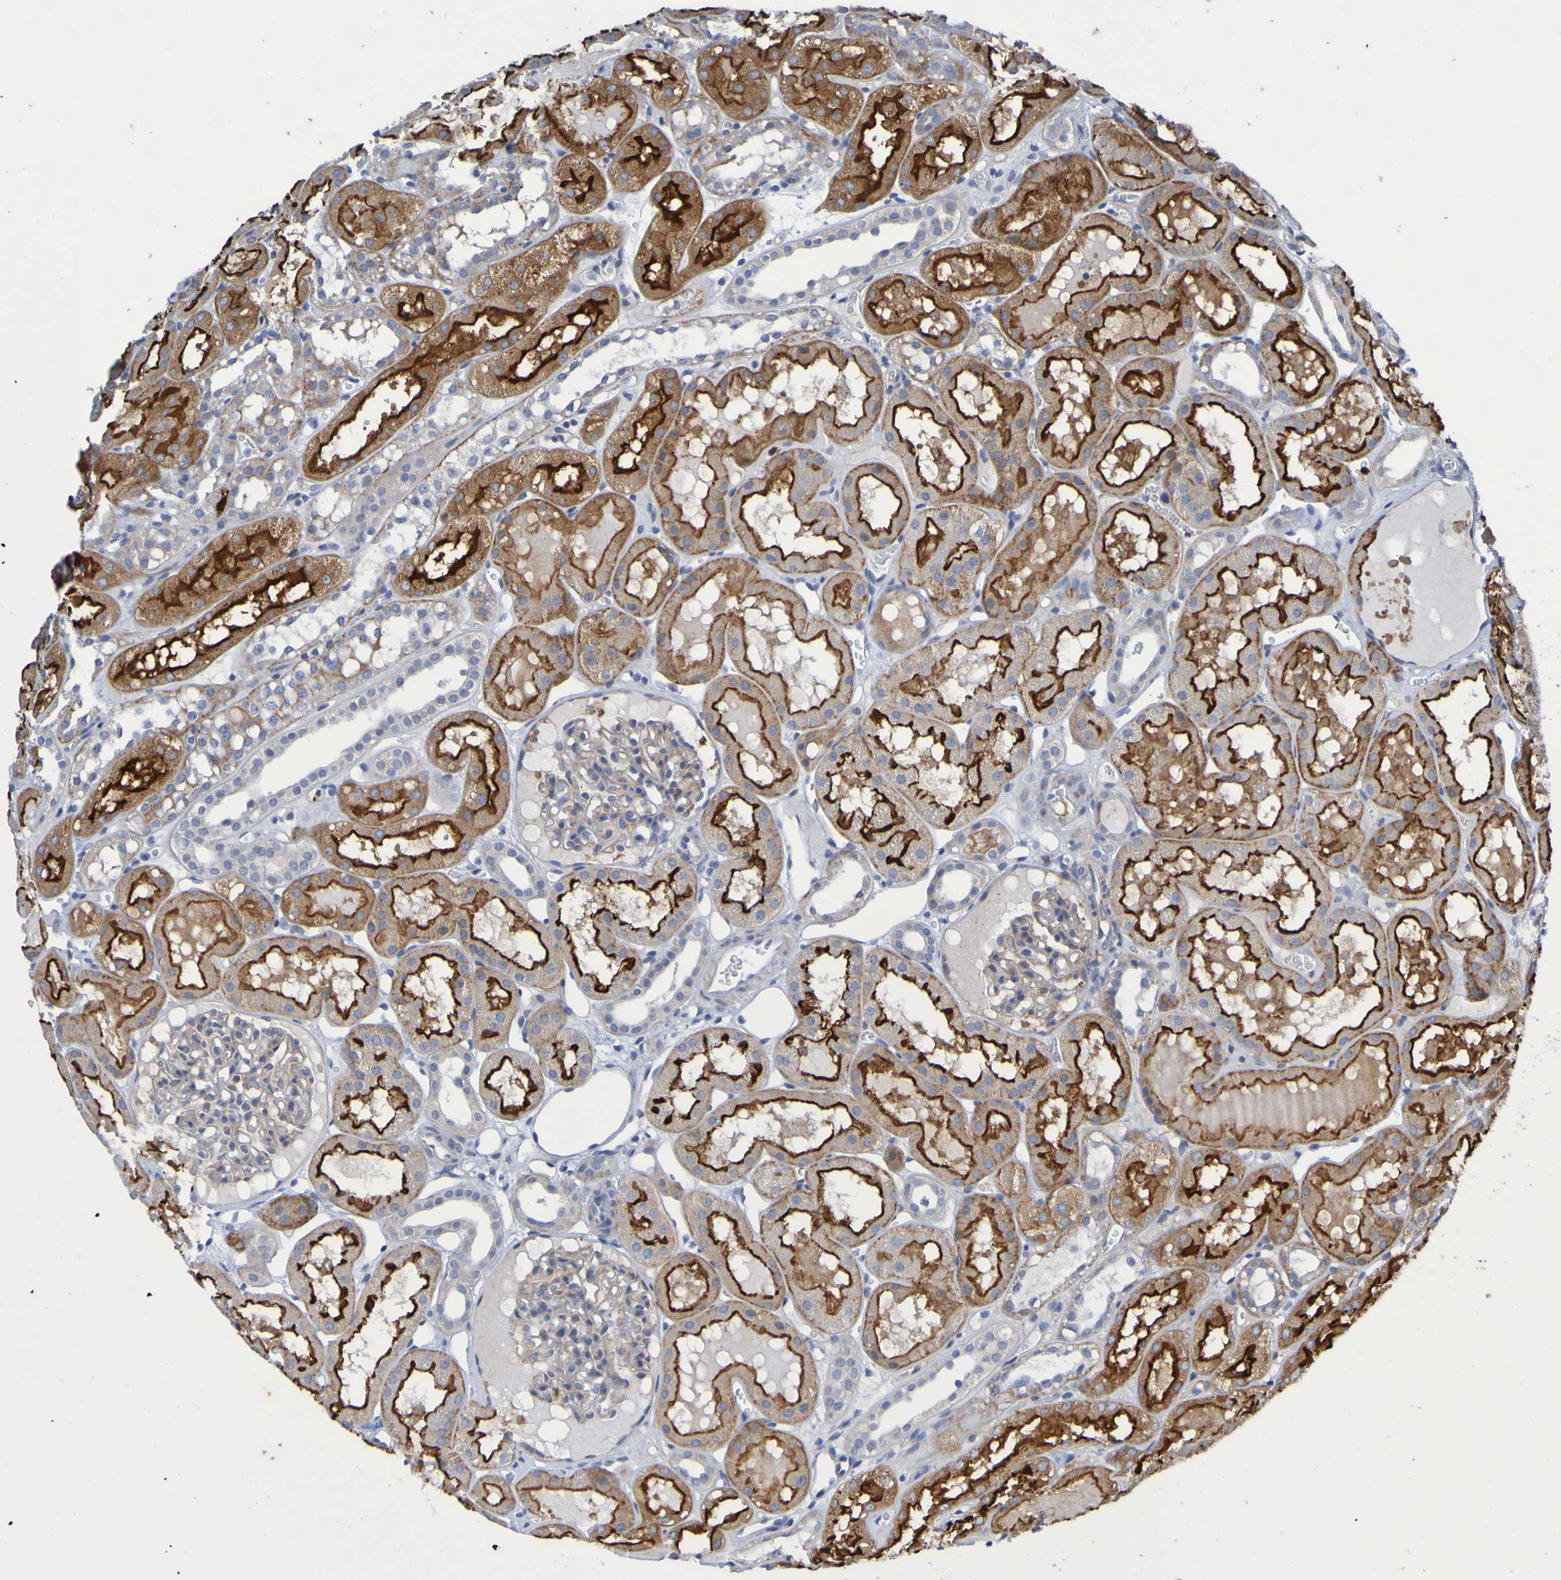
{"staining": {"intensity": "weak", "quantity": "25%-75%", "location": "cytoplasmic/membranous"}, "tissue": "kidney", "cell_type": "Cells in glomeruli", "image_type": "normal", "snomed": [{"axis": "morphology", "description": "Normal tissue, NOS"}, {"axis": "topography", "description": "Kidney"}, {"axis": "topography", "description": "Urinary bladder"}], "caption": "Immunohistochemistry (IHC) of normal kidney shows low levels of weak cytoplasmic/membranous expression in approximately 25%-75% of cells in glomeruli. (brown staining indicates protein expression, while blue staining denotes nuclei).", "gene": "C11orf24", "patient": {"sex": "male", "age": 16}}